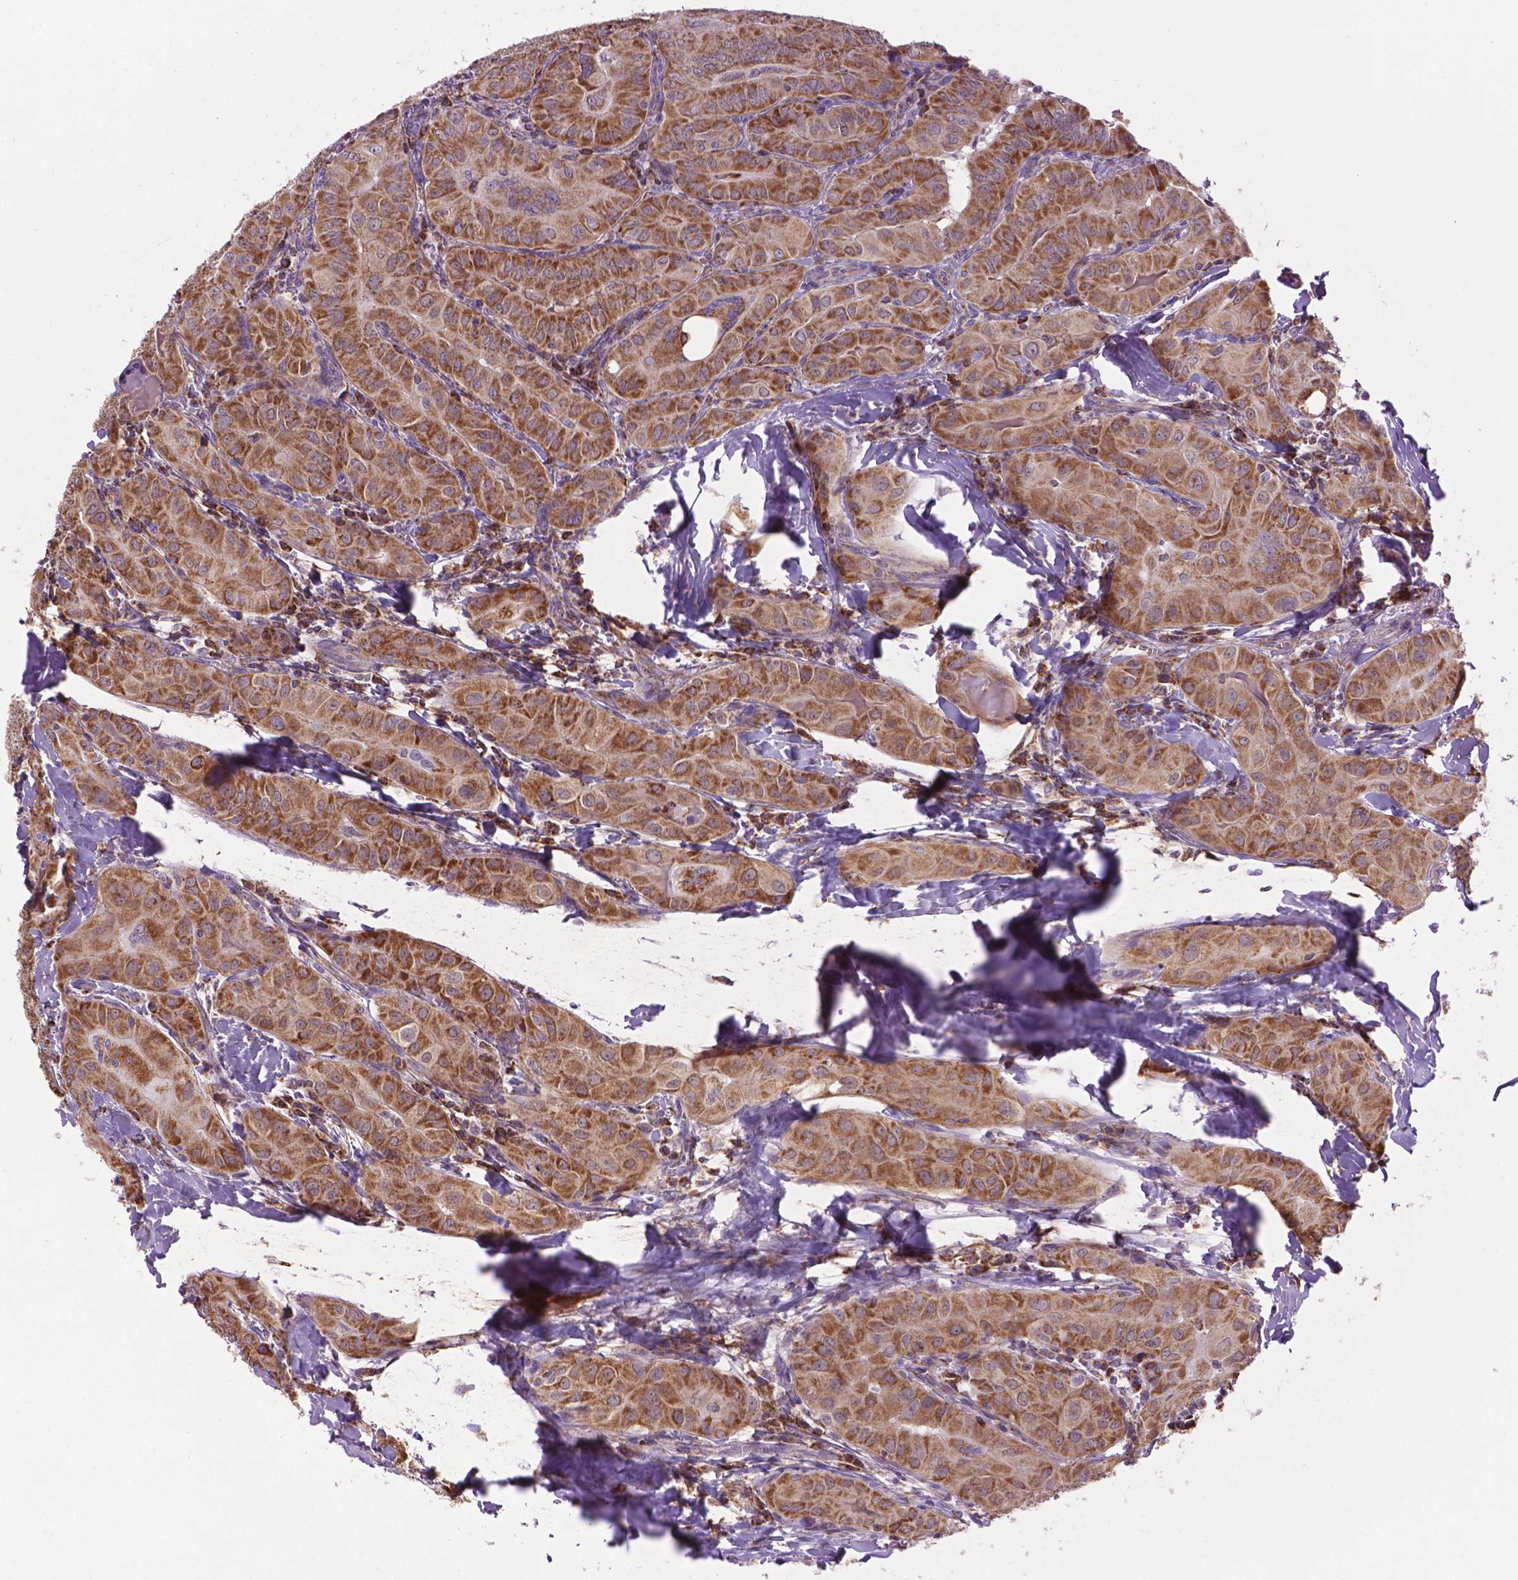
{"staining": {"intensity": "moderate", "quantity": ">75%", "location": "cytoplasmic/membranous"}, "tissue": "thyroid cancer", "cell_type": "Tumor cells", "image_type": "cancer", "snomed": [{"axis": "morphology", "description": "Papillary adenocarcinoma, NOS"}, {"axis": "topography", "description": "Thyroid gland"}], "caption": "Immunohistochemical staining of thyroid cancer (papillary adenocarcinoma) displays medium levels of moderate cytoplasmic/membranous expression in approximately >75% of tumor cells.", "gene": "PYCR3", "patient": {"sex": "female", "age": 37}}